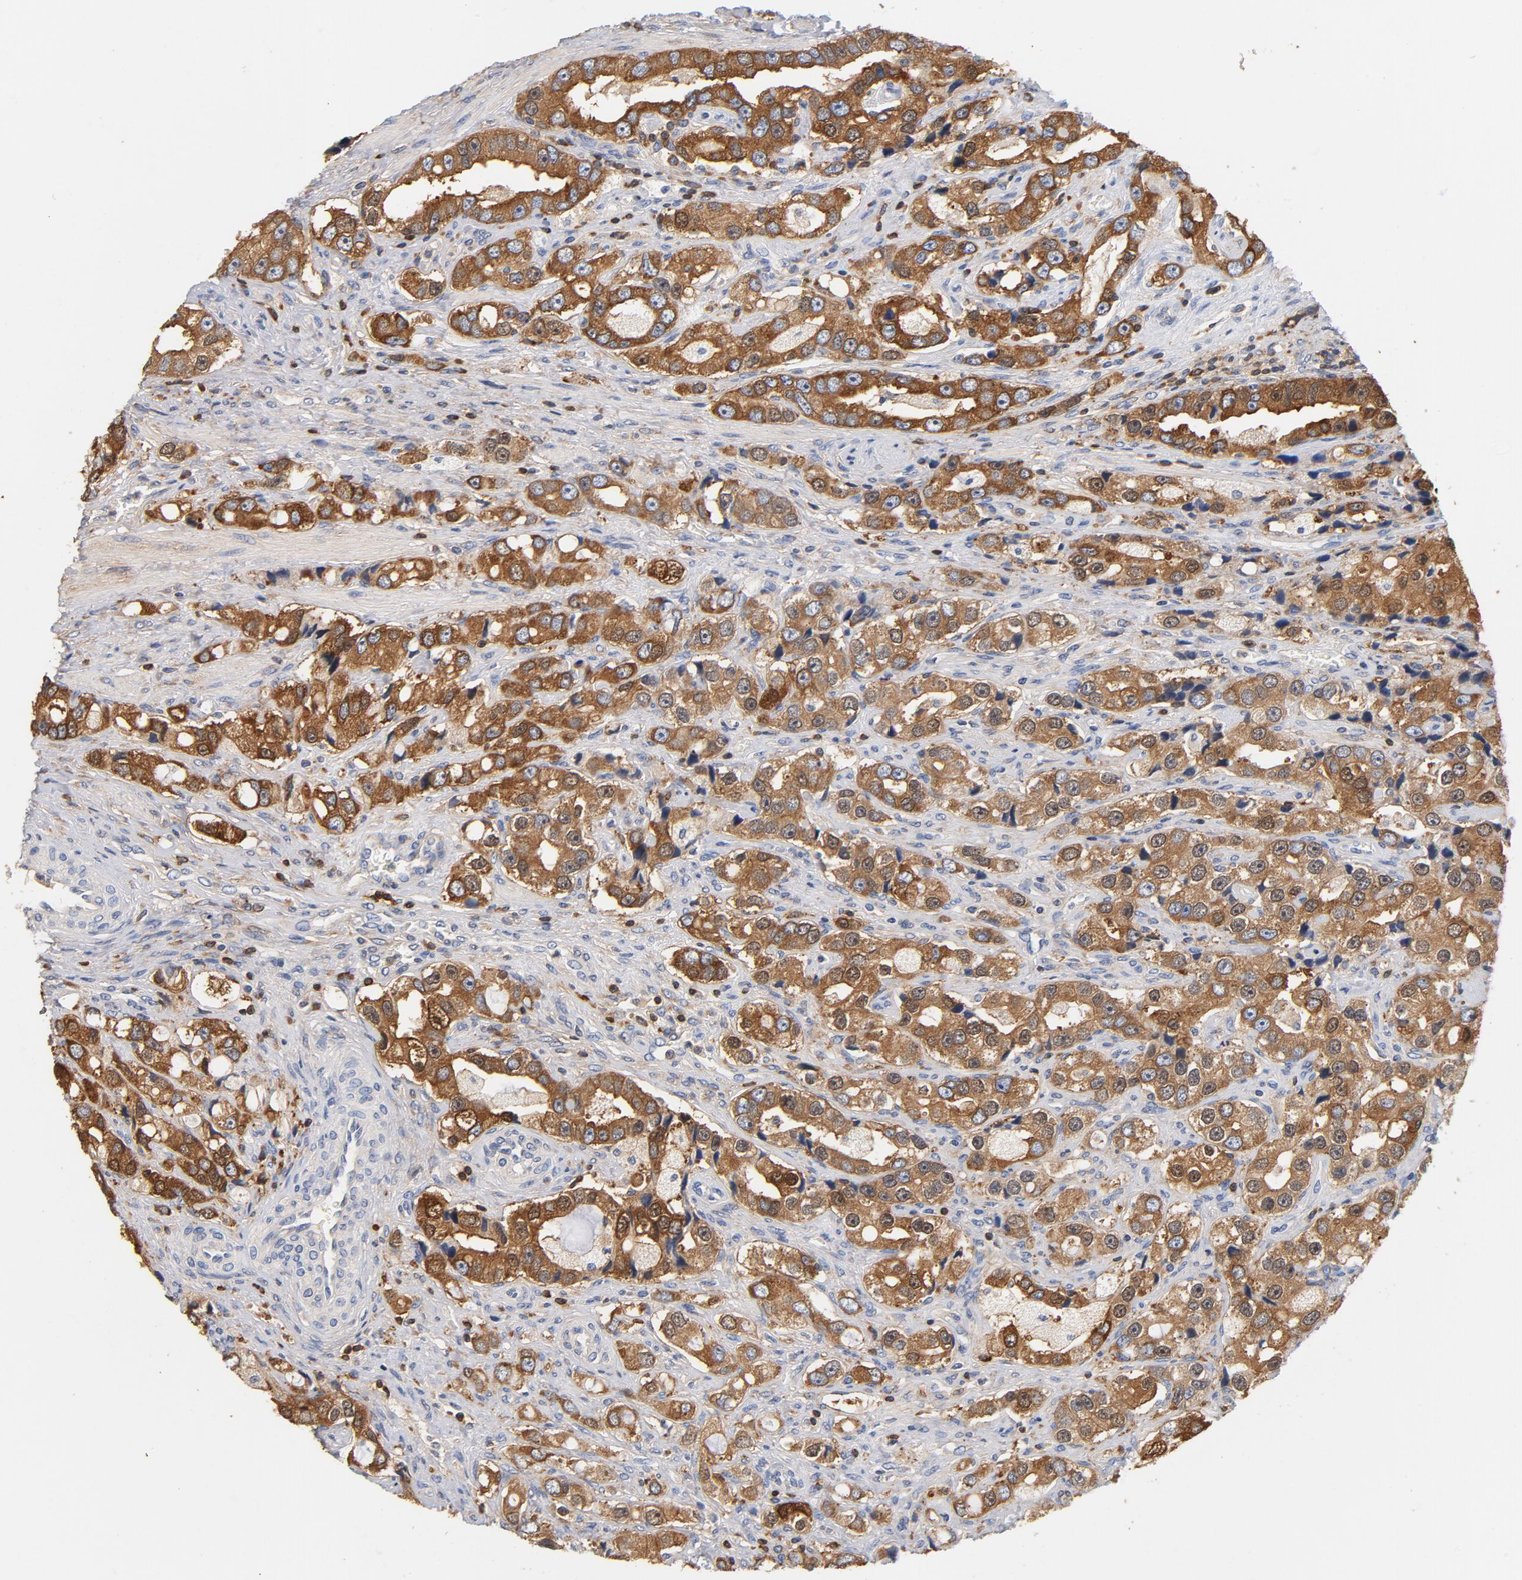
{"staining": {"intensity": "moderate", "quantity": ">75%", "location": "cytoplasmic/membranous"}, "tissue": "prostate cancer", "cell_type": "Tumor cells", "image_type": "cancer", "snomed": [{"axis": "morphology", "description": "Adenocarcinoma, High grade"}, {"axis": "topography", "description": "Prostate"}], "caption": "The image demonstrates staining of high-grade adenocarcinoma (prostate), revealing moderate cytoplasmic/membranous protein positivity (brown color) within tumor cells.", "gene": "EZR", "patient": {"sex": "male", "age": 63}}